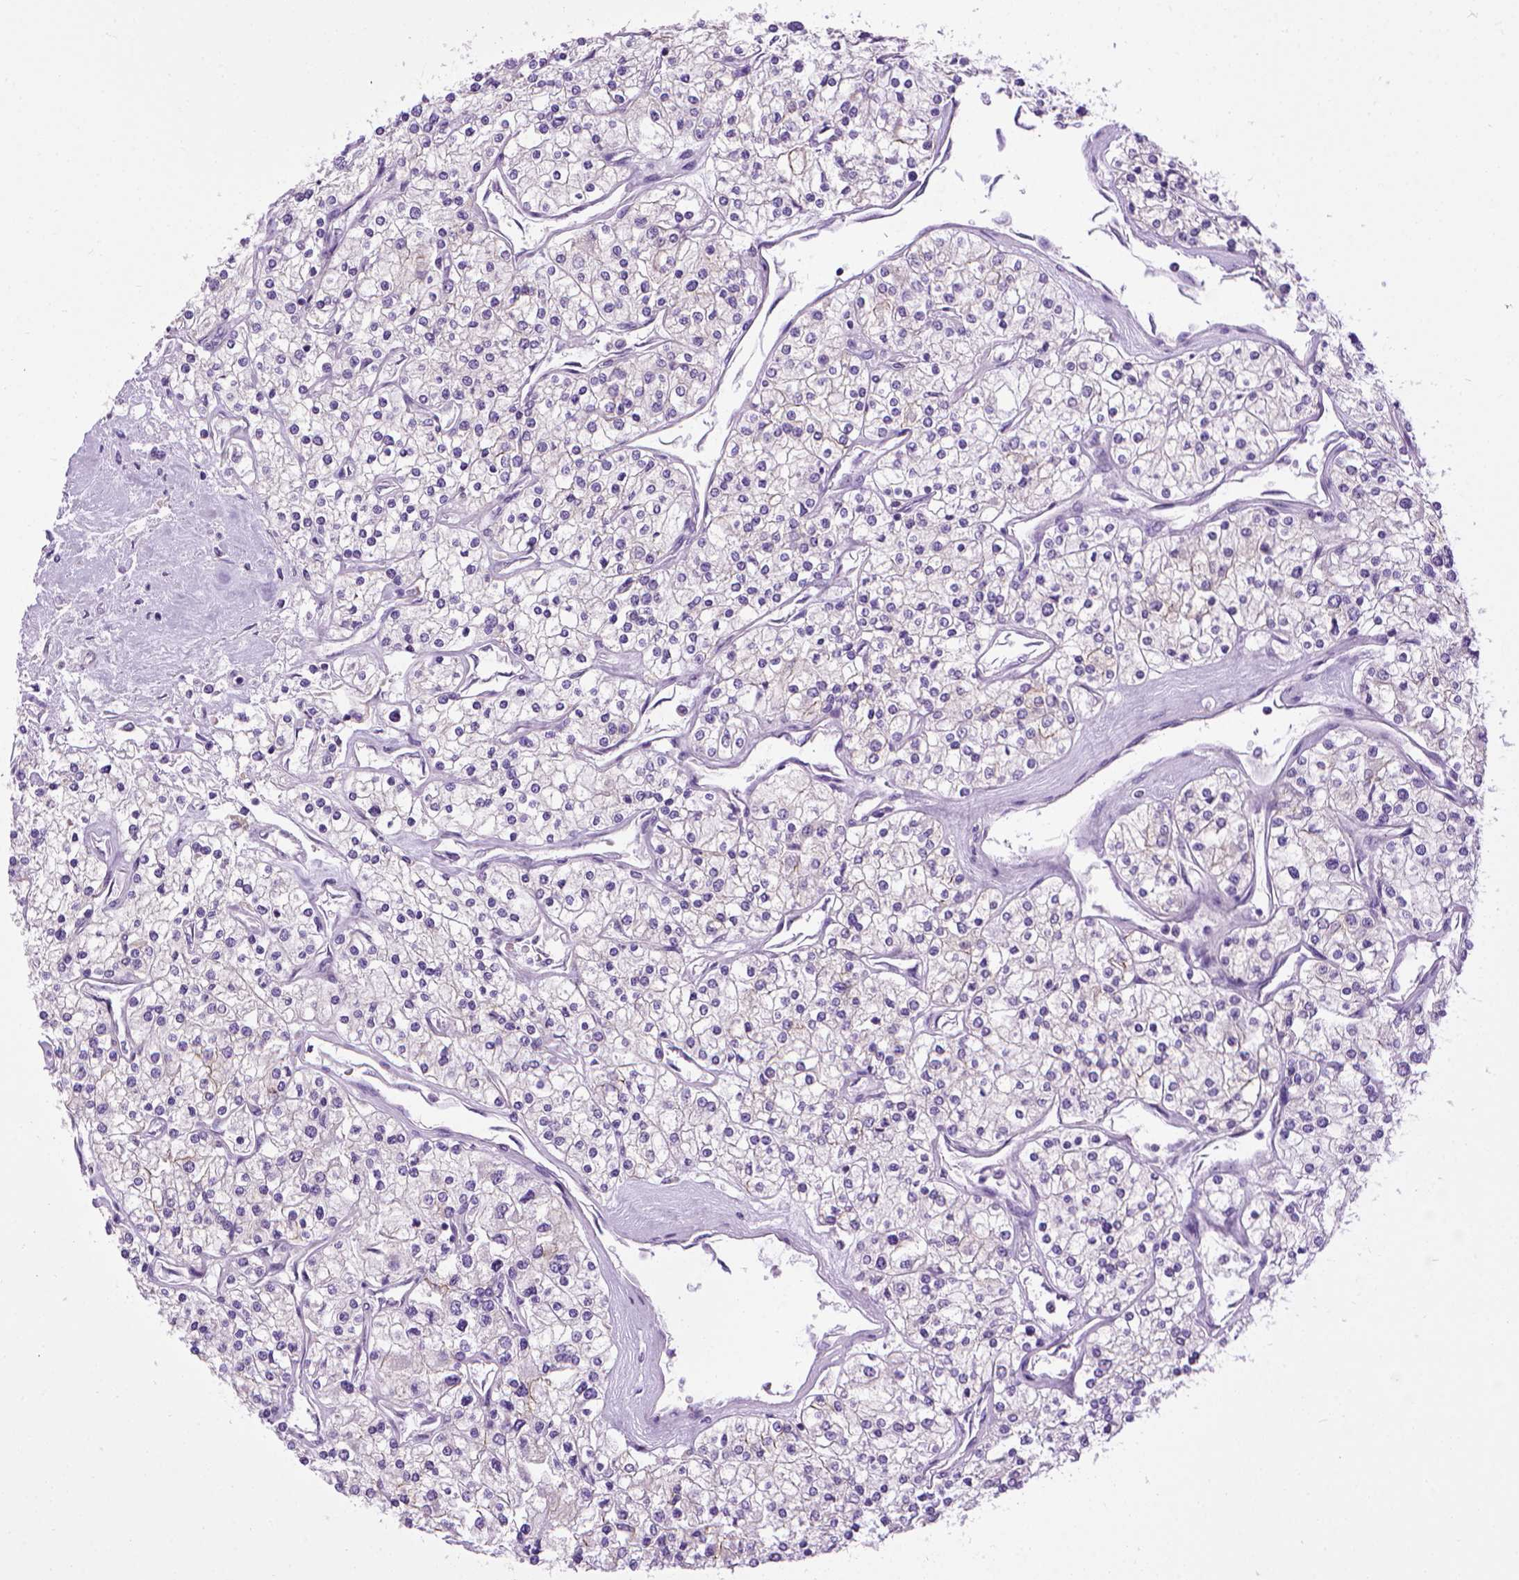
{"staining": {"intensity": "negative", "quantity": "none", "location": "none"}, "tissue": "renal cancer", "cell_type": "Tumor cells", "image_type": "cancer", "snomed": [{"axis": "morphology", "description": "Adenocarcinoma, NOS"}, {"axis": "topography", "description": "Kidney"}], "caption": "Immunohistochemistry micrograph of human adenocarcinoma (renal) stained for a protein (brown), which displays no staining in tumor cells.", "gene": "CDH1", "patient": {"sex": "male", "age": 80}}